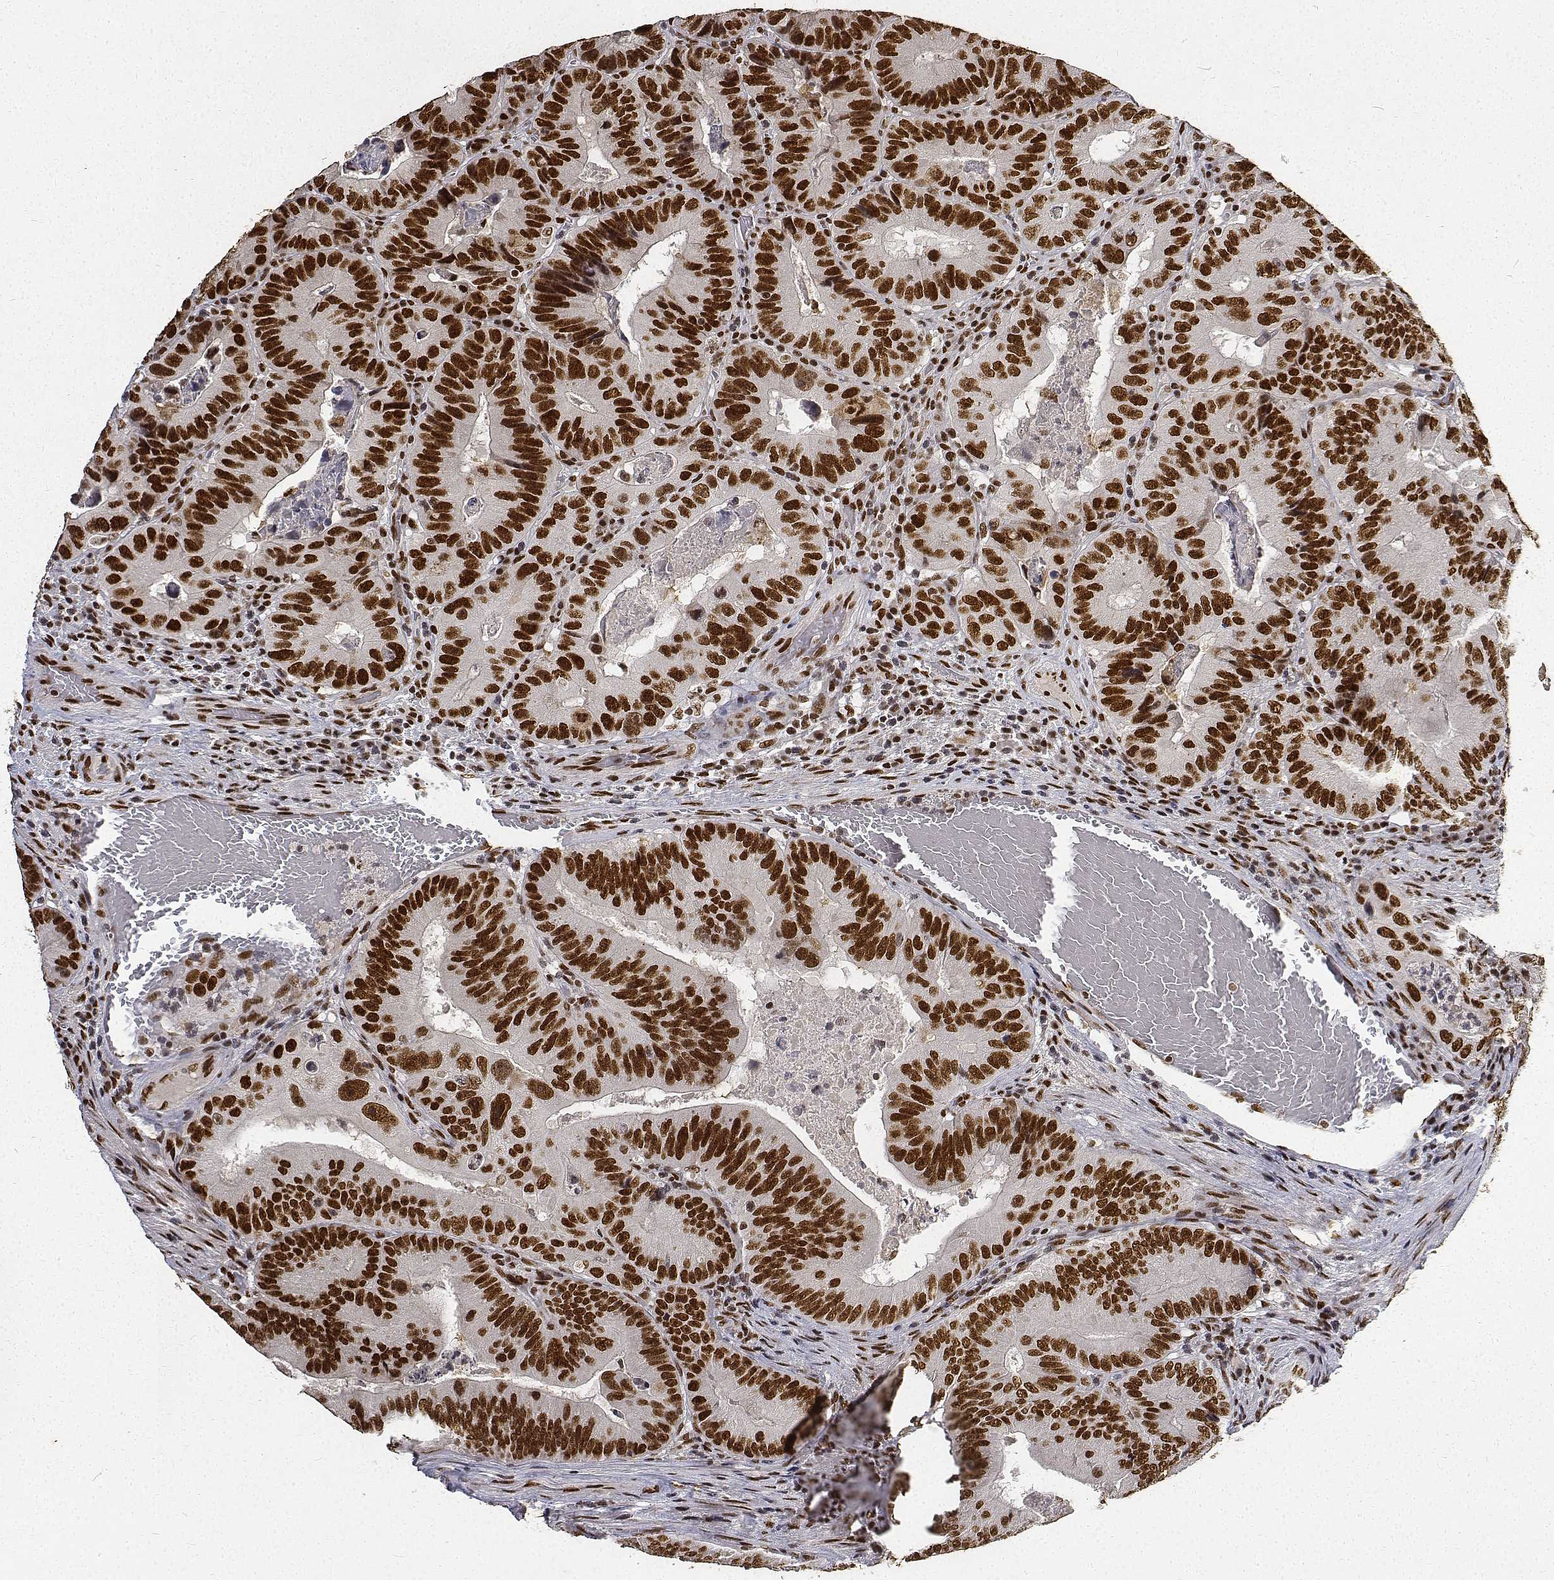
{"staining": {"intensity": "strong", "quantity": ">75%", "location": "nuclear"}, "tissue": "colorectal cancer", "cell_type": "Tumor cells", "image_type": "cancer", "snomed": [{"axis": "morphology", "description": "Adenocarcinoma, NOS"}, {"axis": "topography", "description": "Colon"}], "caption": "Colorectal cancer (adenocarcinoma) stained with a protein marker shows strong staining in tumor cells.", "gene": "ATRX", "patient": {"sex": "female", "age": 86}}